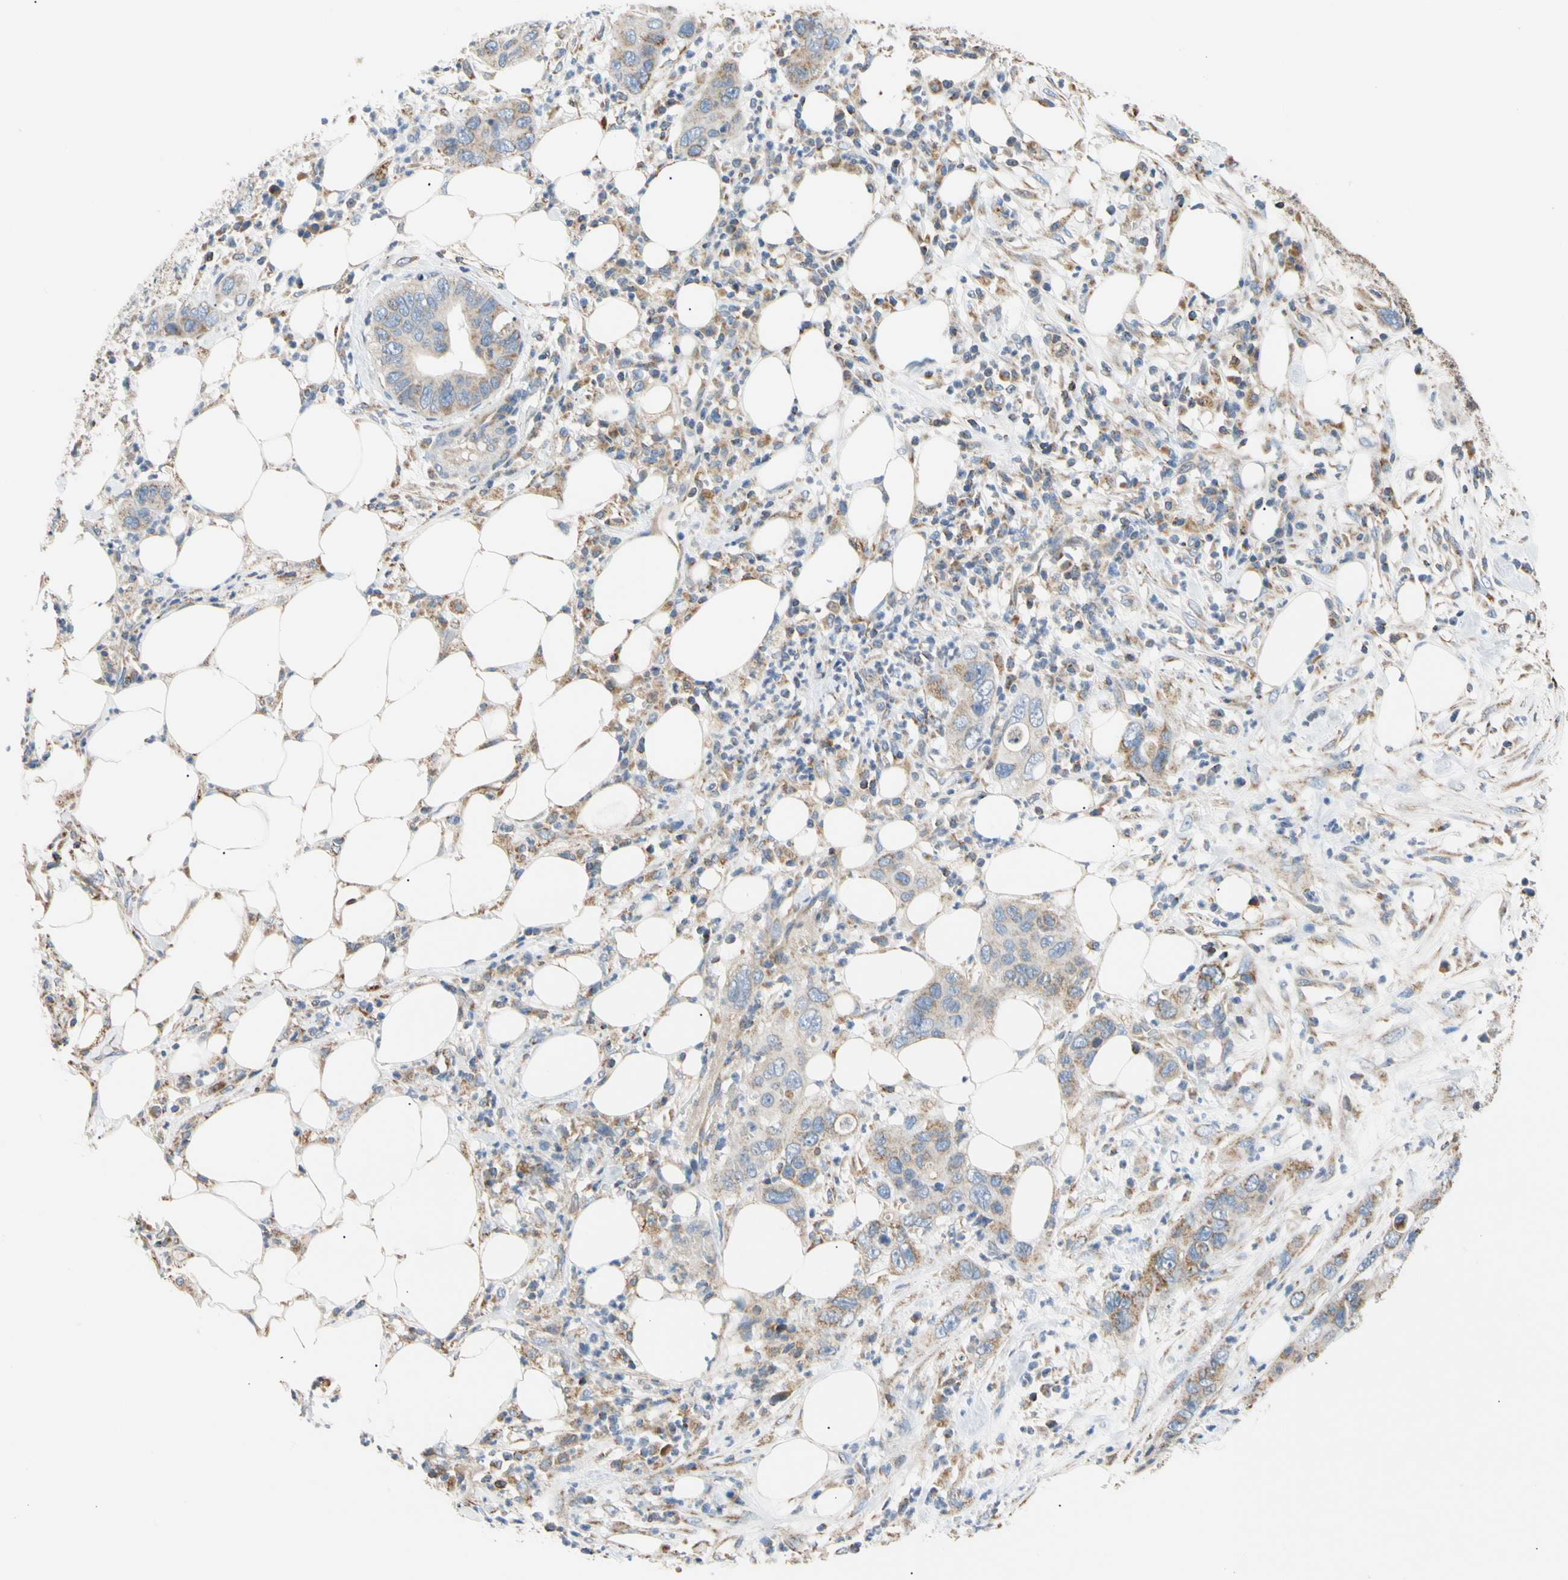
{"staining": {"intensity": "moderate", "quantity": "<25%", "location": "cytoplasmic/membranous"}, "tissue": "pancreatic cancer", "cell_type": "Tumor cells", "image_type": "cancer", "snomed": [{"axis": "morphology", "description": "Adenocarcinoma, NOS"}, {"axis": "topography", "description": "Pancreas"}], "caption": "Human adenocarcinoma (pancreatic) stained with a protein marker reveals moderate staining in tumor cells.", "gene": "PLGRKT", "patient": {"sex": "female", "age": 71}}